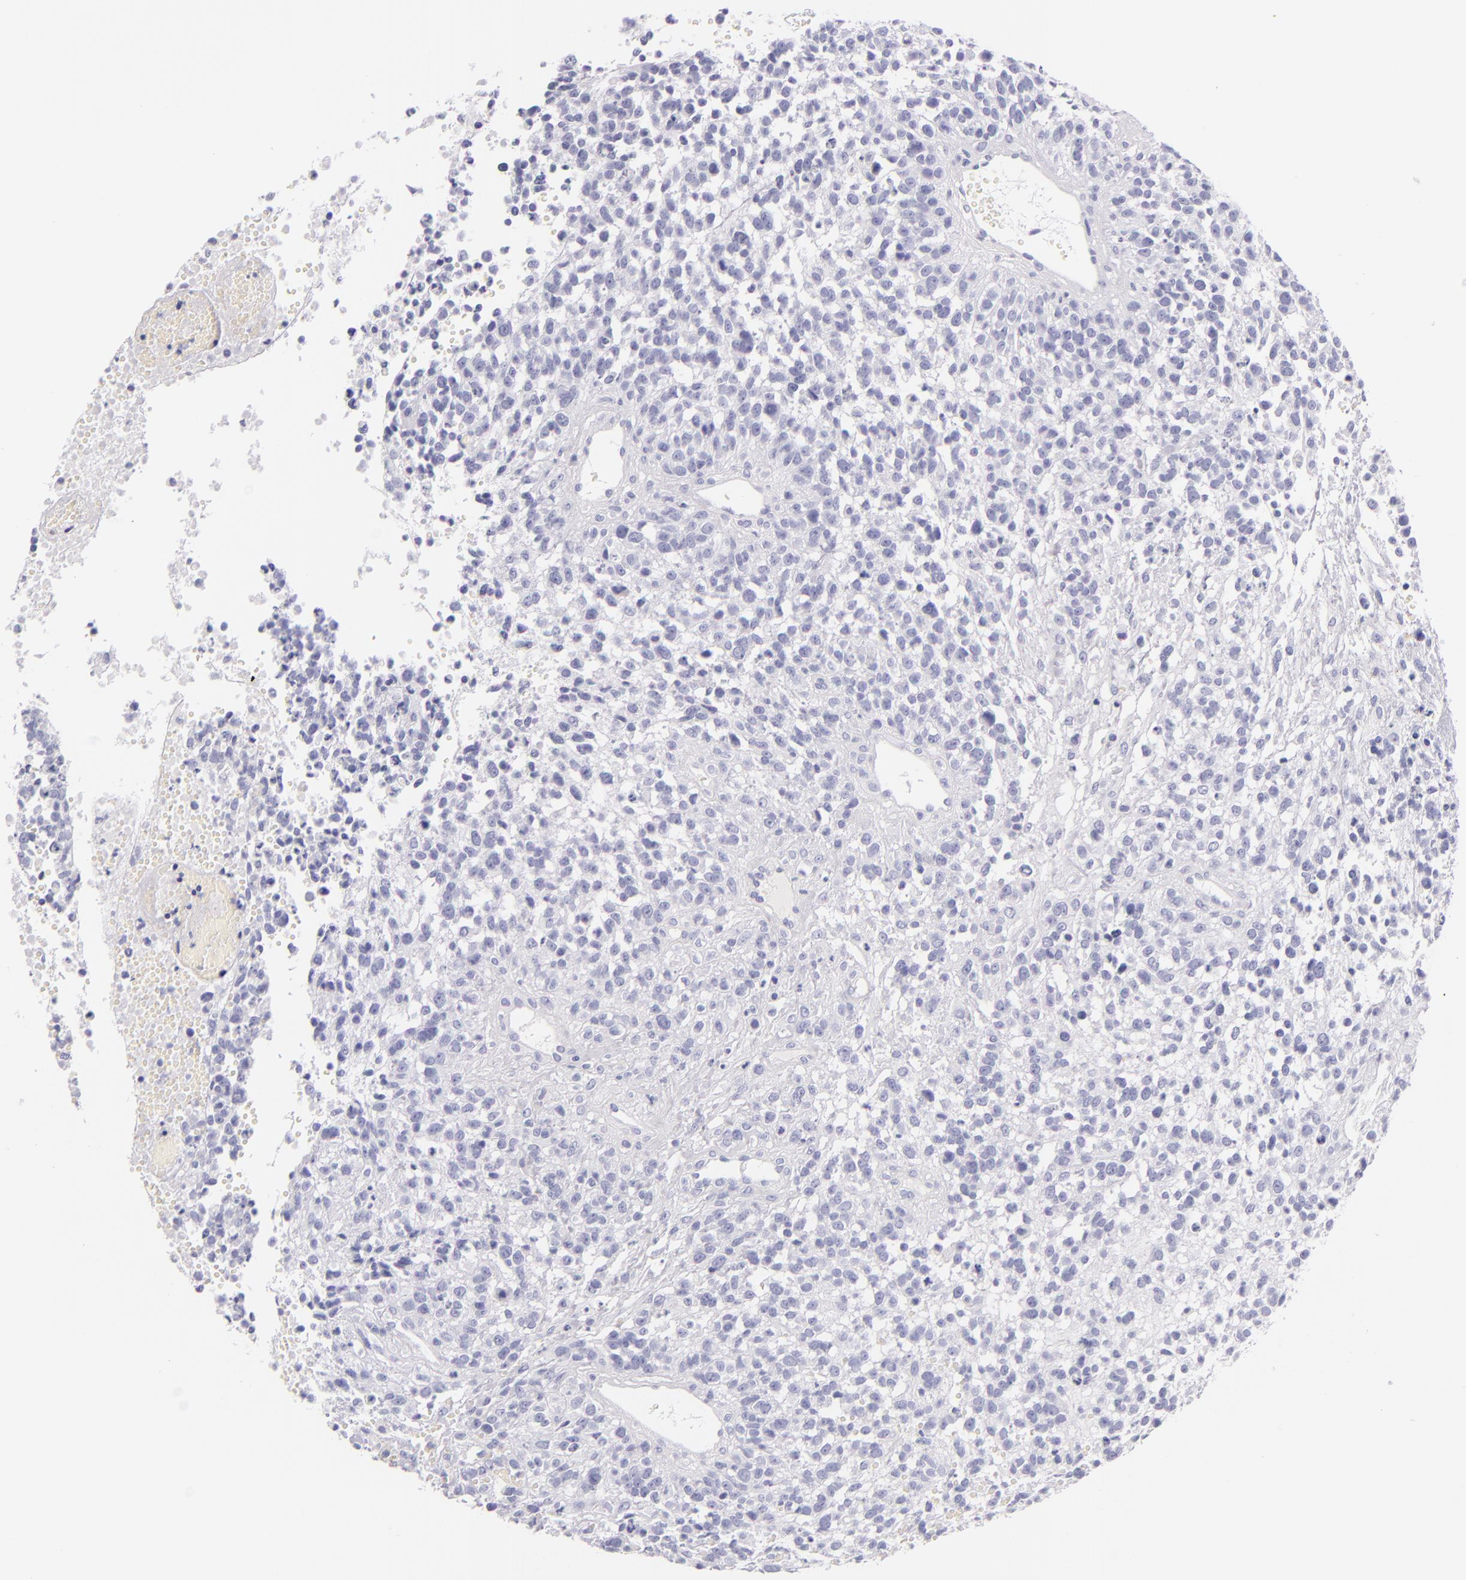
{"staining": {"intensity": "negative", "quantity": "none", "location": "none"}, "tissue": "glioma", "cell_type": "Tumor cells", "image_type": "cancer", "snomed": [{"axis": "morphology", "description": "Glioma, malignant, High grade"}, {"axis": "topography", "description": "Brain"}], "caption": "Glioma was stained to show a protein in brown. There is no significant expression in tumor cells.", "gene": "INA", "patient": {"sex": "male", "age": 66}}